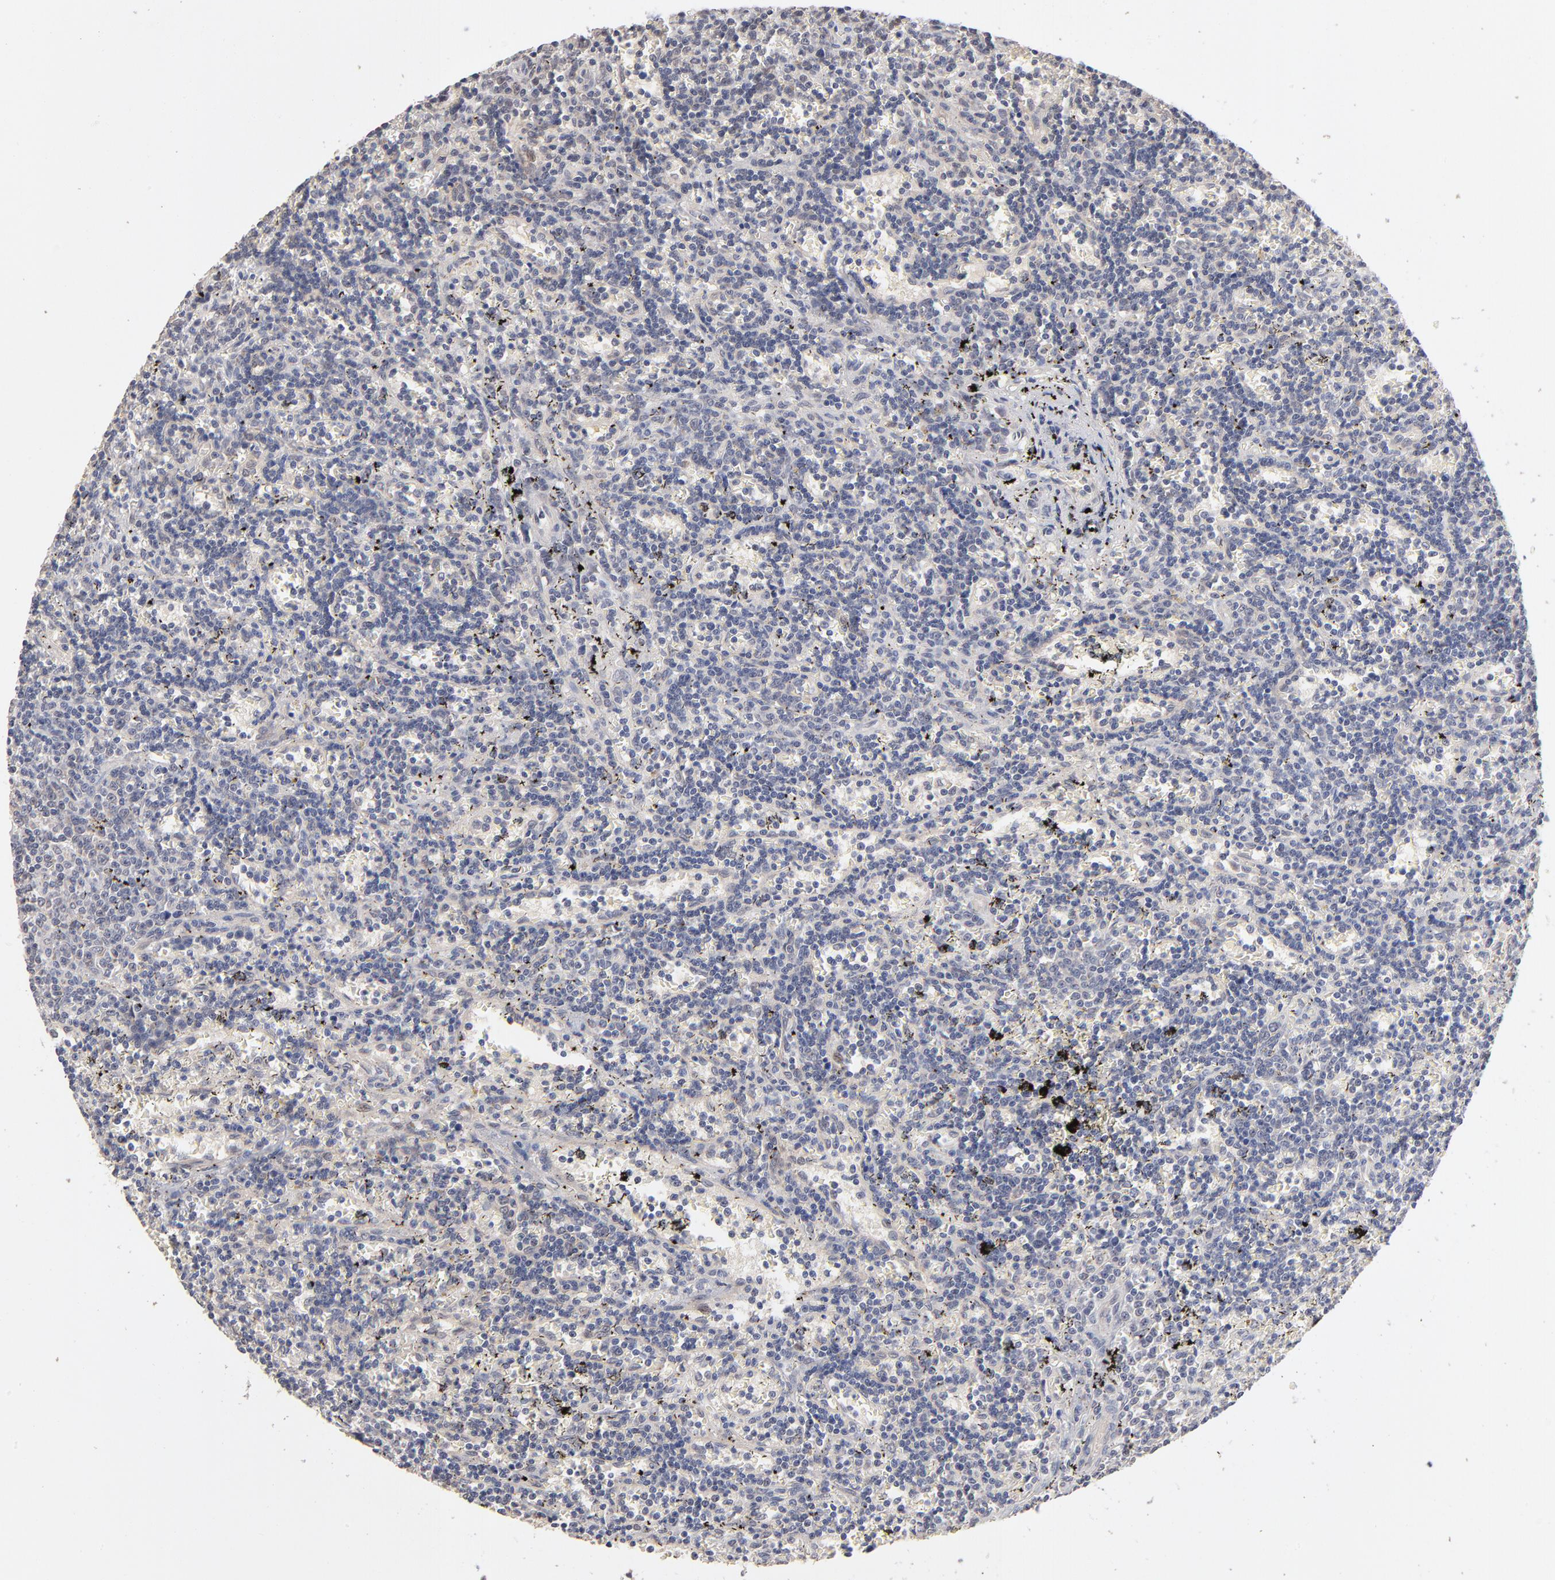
{"staining": {"intensity": "negative", "quantity": "none", "location": "none"}, "tissue": "lymphoma", "cell_type": "Tumor cells", "image_type": "cancer", "snomed": [{"axis": "morphology", "description": "Malignant lymphoma, non-Hodgkin's type, Low grade"}, {"axis": "topography", "description": "Spleen"}], "caption": "IHC histopathology image of neoplastic tissue: human low-grade malignant lymphoma, non-Hodgkin's type stained with DAB displays no significant protein staining in tumor cells.", "gene": "MSL2", "patient": {"sex": "male", "age": 60}}